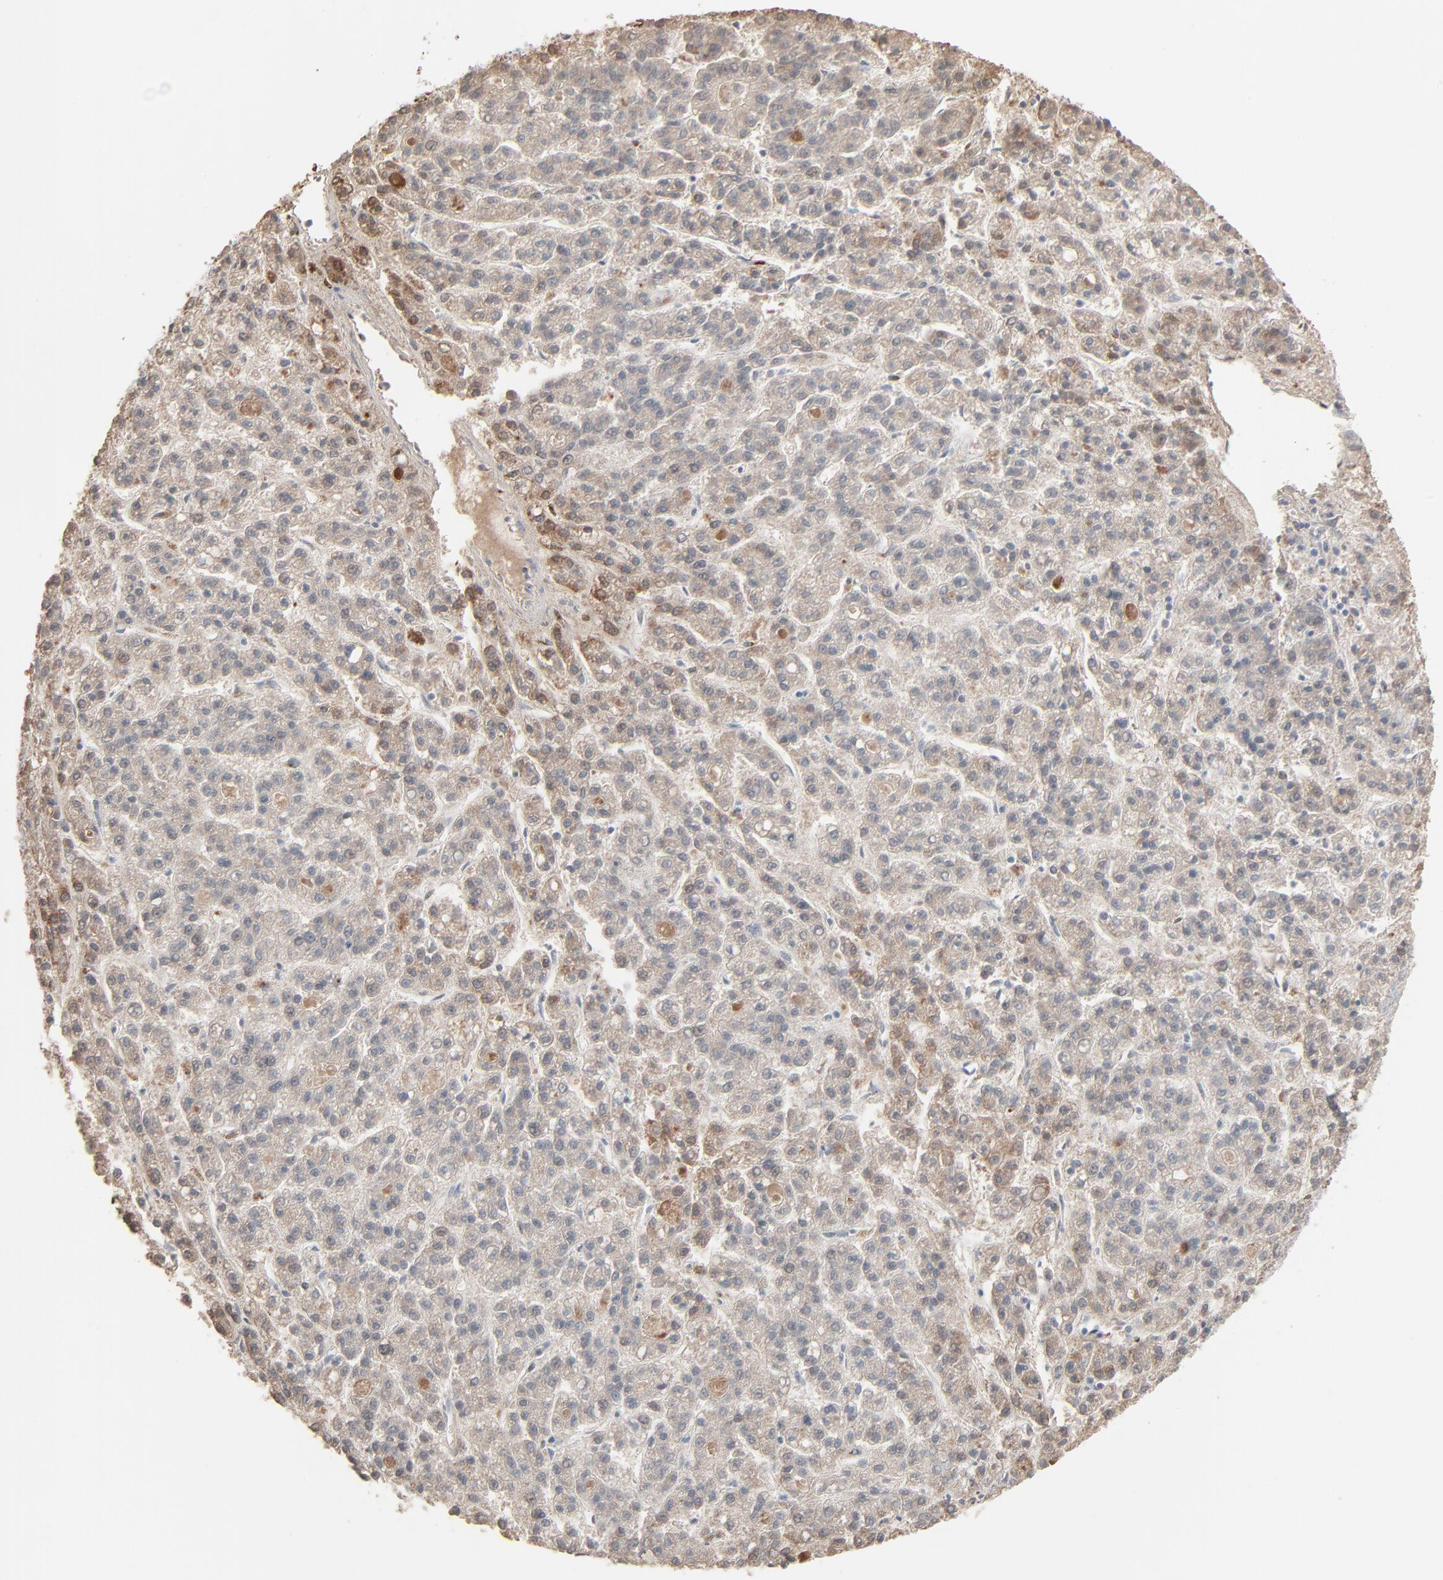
{"staining": {"intensity": "moderate", "quantity": ">75%", "location": "cytoplasmic/membranous"}, "tissue": "liver cancer", "cell_type": "Tumor cells", "image_type": "cancer", "snomed": [{"axis": "morphology", "description": "Carcinoma, Hepatocellular, NOS"}, {"axis": "topography", "description": "Liver"}], "caption": "High-power microscopy captured an IHC image of liver cancer (hepatocellular carcinoma), revealing moderate cytoplasmic/membranous expression in about >75% of tumor cells. The staining is performed using DAB (3,3'-diaminobenzidine) brown chromogen to label protein expression. The nuclei are counter-stained blue using hematoxylin.", "gene": "BGN", "patient": {"sex": "male", "age": 70}}